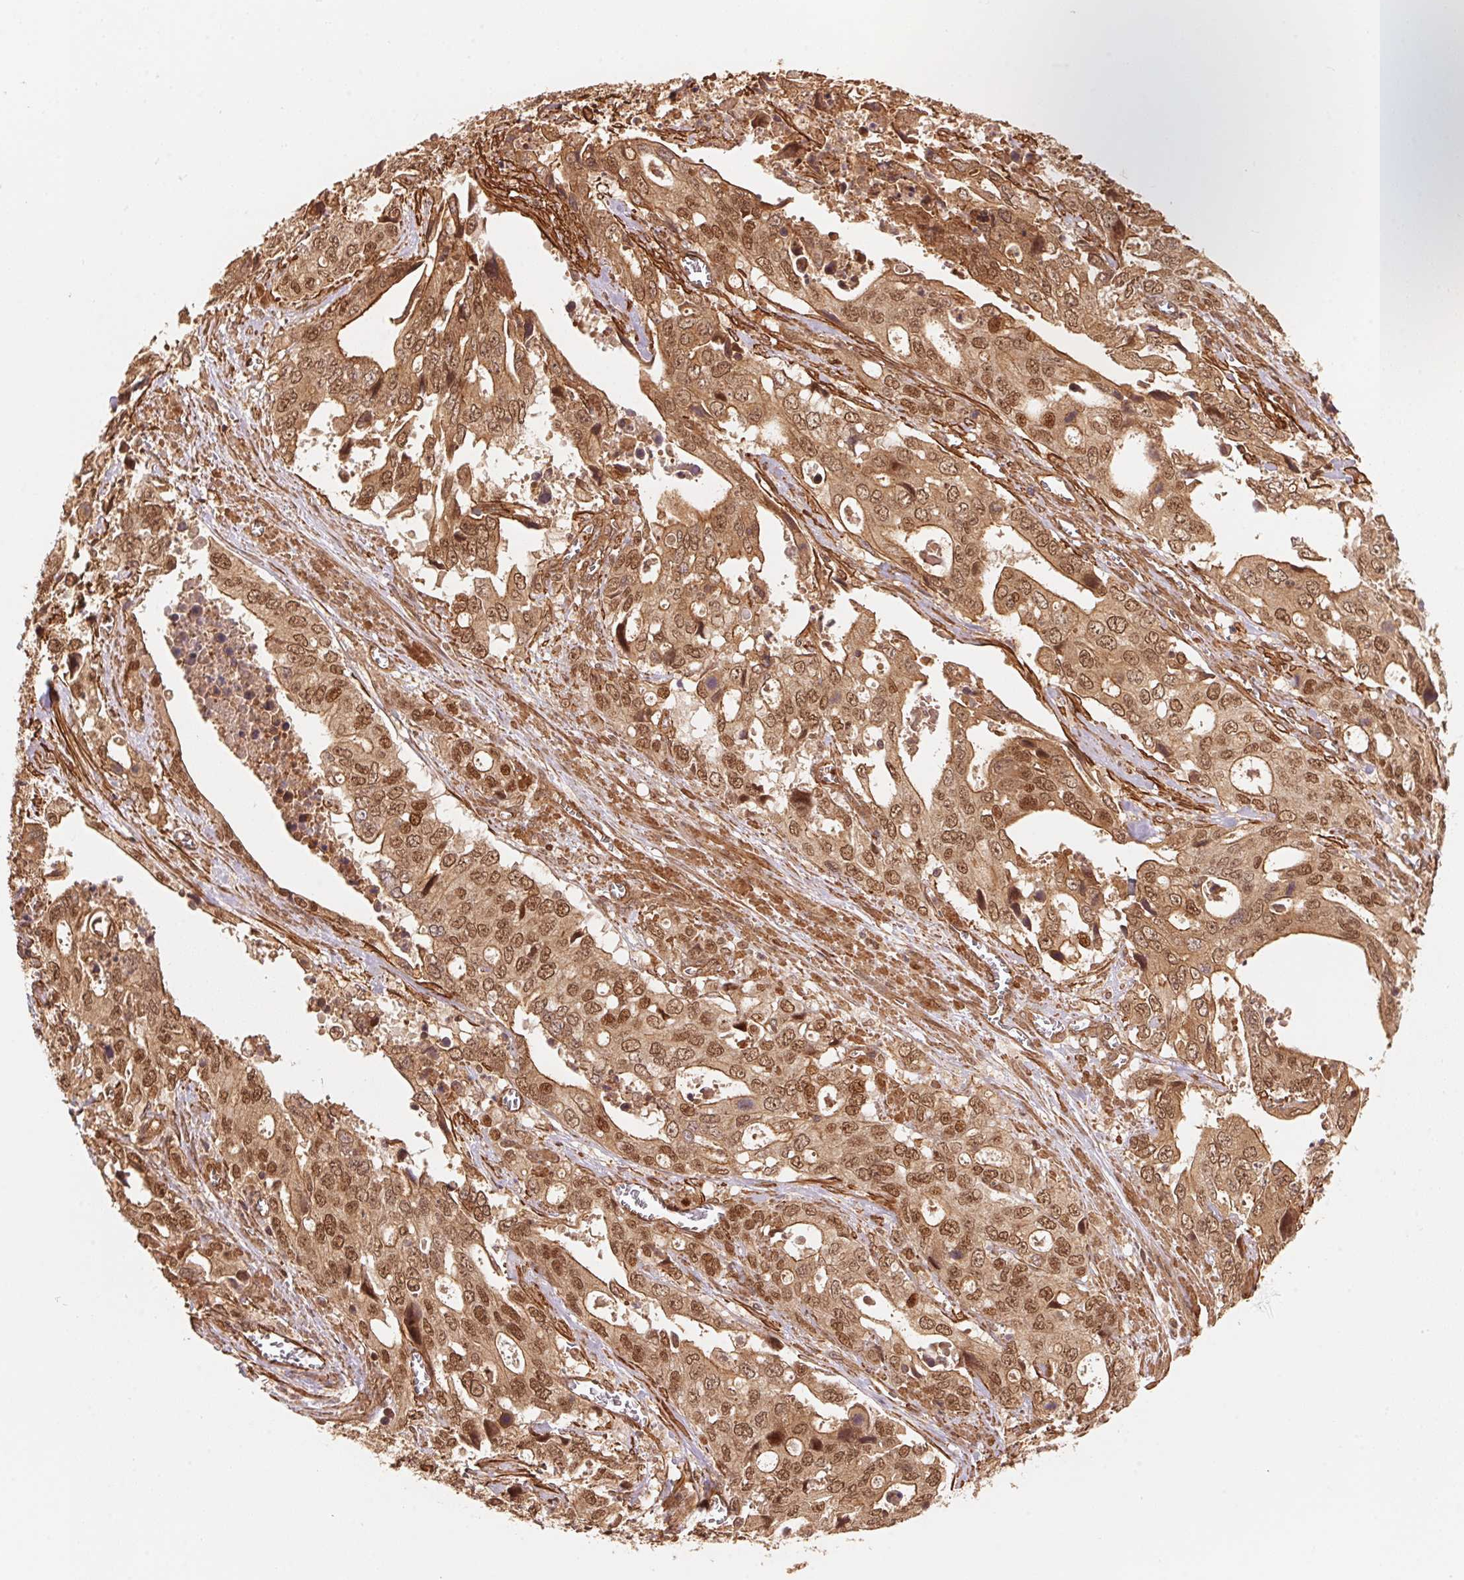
{"staining": {"intensity": "moderate", "quantity": ">75%", "location": "cytoplasmic/membranous,nuclear"}, "tissue": "stomach cancer", "cell_type": "Tumor cells", "image_type": "cancer", "snomed": [{"axis": "morphology", "description": "Adenocarcinoma, NOS"}, {"axis": "topography", "description": "Stomach, upper"}], "caption": "This is an image of immunohistochemistry (IHC) staining of stomach cancer, which shows moderate staining in the cytoplasmic/membranous and nuclear of tumor cells.", "gene": "TNIP2", "patient": {"sex": "male", "age": 74}}